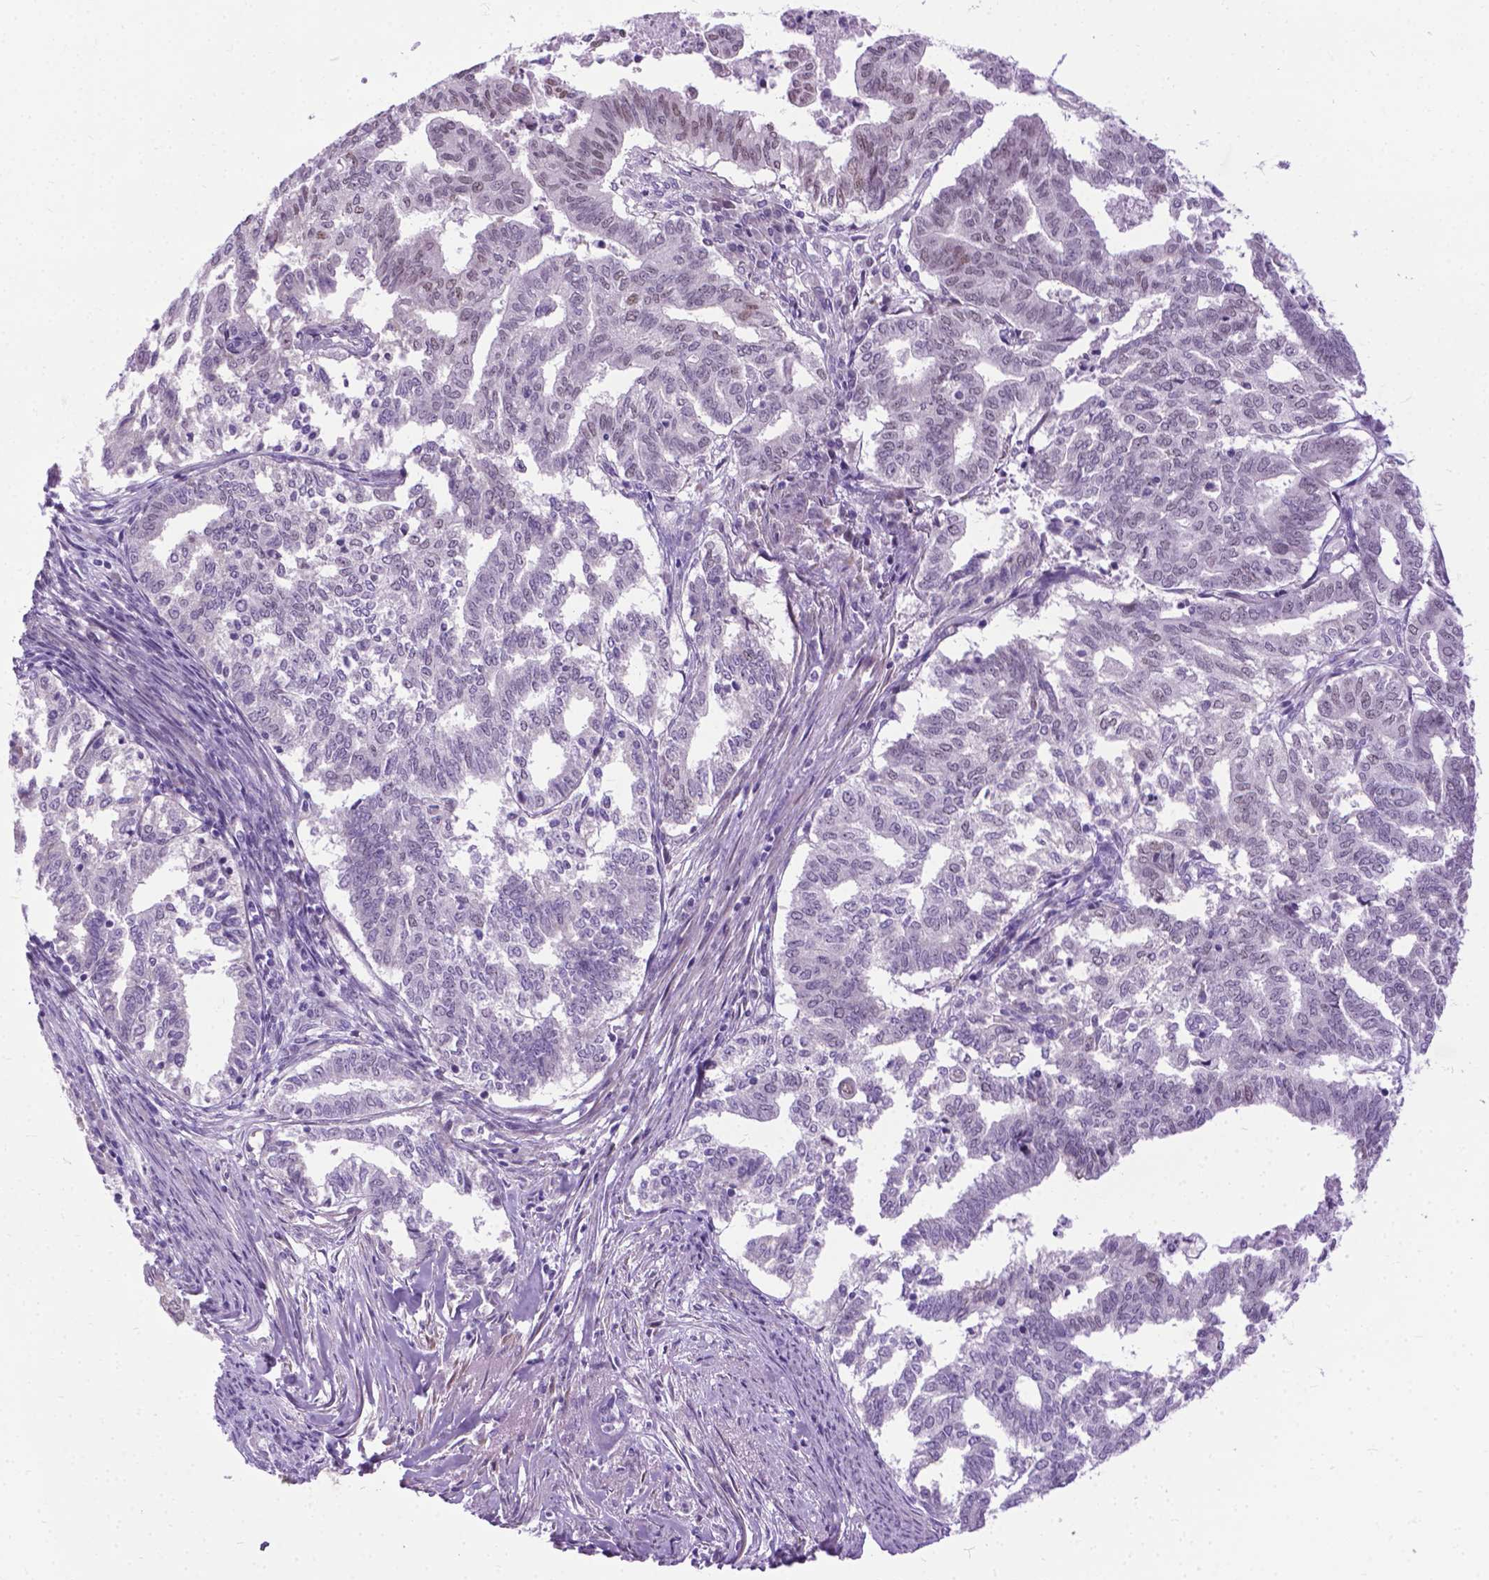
{"staining": {"intensity": "negative", "quantity": "none", "location": "none"}, "tissue": "endometrial cancer", "cell_type": "Tumor cells", "image_type": "cancer", "snomed": [{"axis": "morphology", "description": "Adenocarcinoma, NOS"}, {"axis": "topography", "description": "Endometrium"}], "caption": "High magnification brightfield microscopy of endometrial cancer (adenocarcinoma) stained with DAB (3,3'-diaminobenzidine) (brown) and counterstained with hematoxylin (blue): tumor cells show no significant positivity.", "gene": "APCDD1L", "patient": {"sex": "female", "age": 79}}